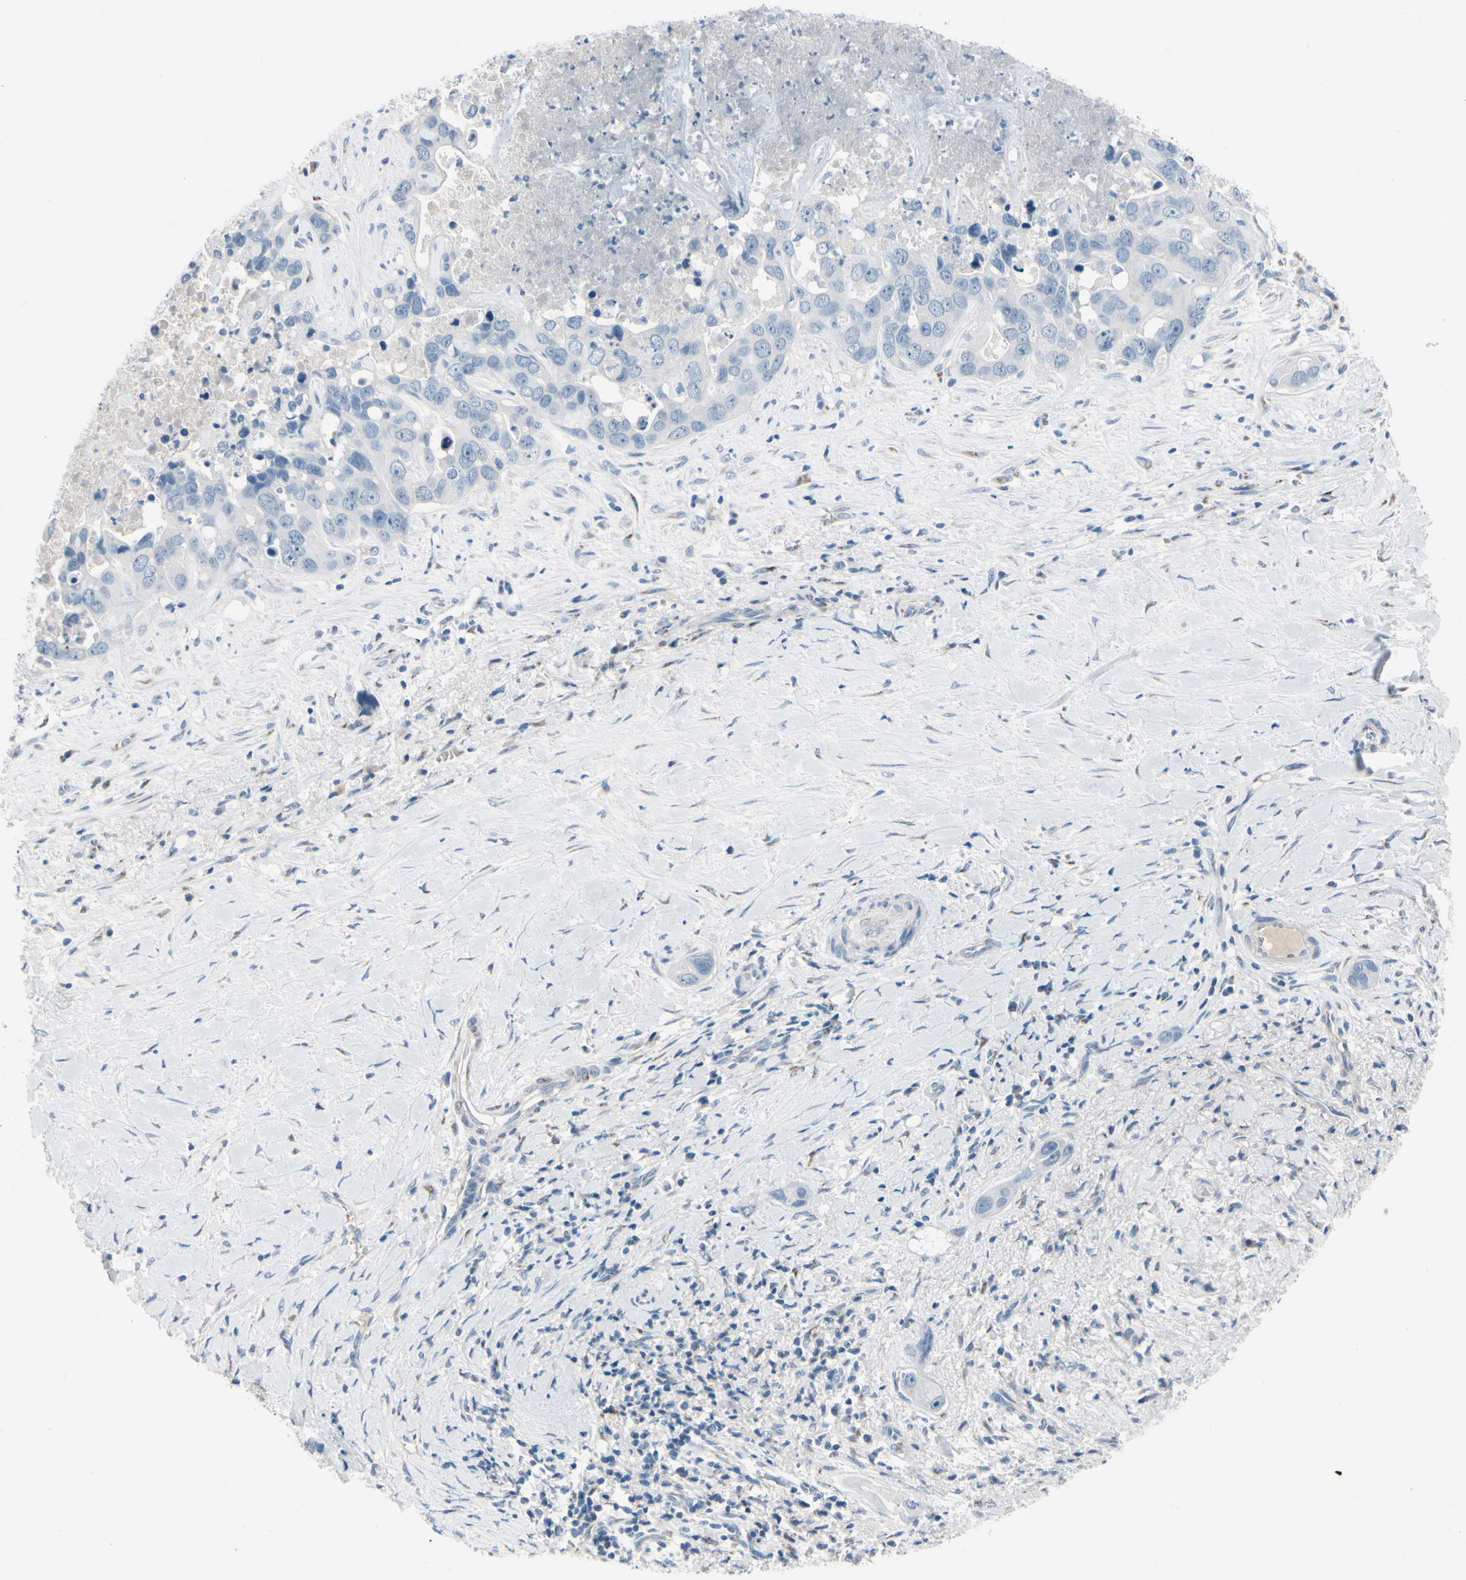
{"staining": {"intensity": "negative", "quantity": "none", "location": "none"}, "tissue": "liver cancer", "cell_type": "Tumor cells", "image_type": "cancer", "snomed": [{"axis": "morphology", "description": "Cholangiocarcinoma"}, {"axis": "topography", "description": "Liver"}], "caption": "The immunohistochemistry (IHC) photomicrograph has no significant staining in tumor cells of cholangiocarcinoma (liver) tissue.", "gene": "PGR", "patient": {"sex": "female", "age": 65}}